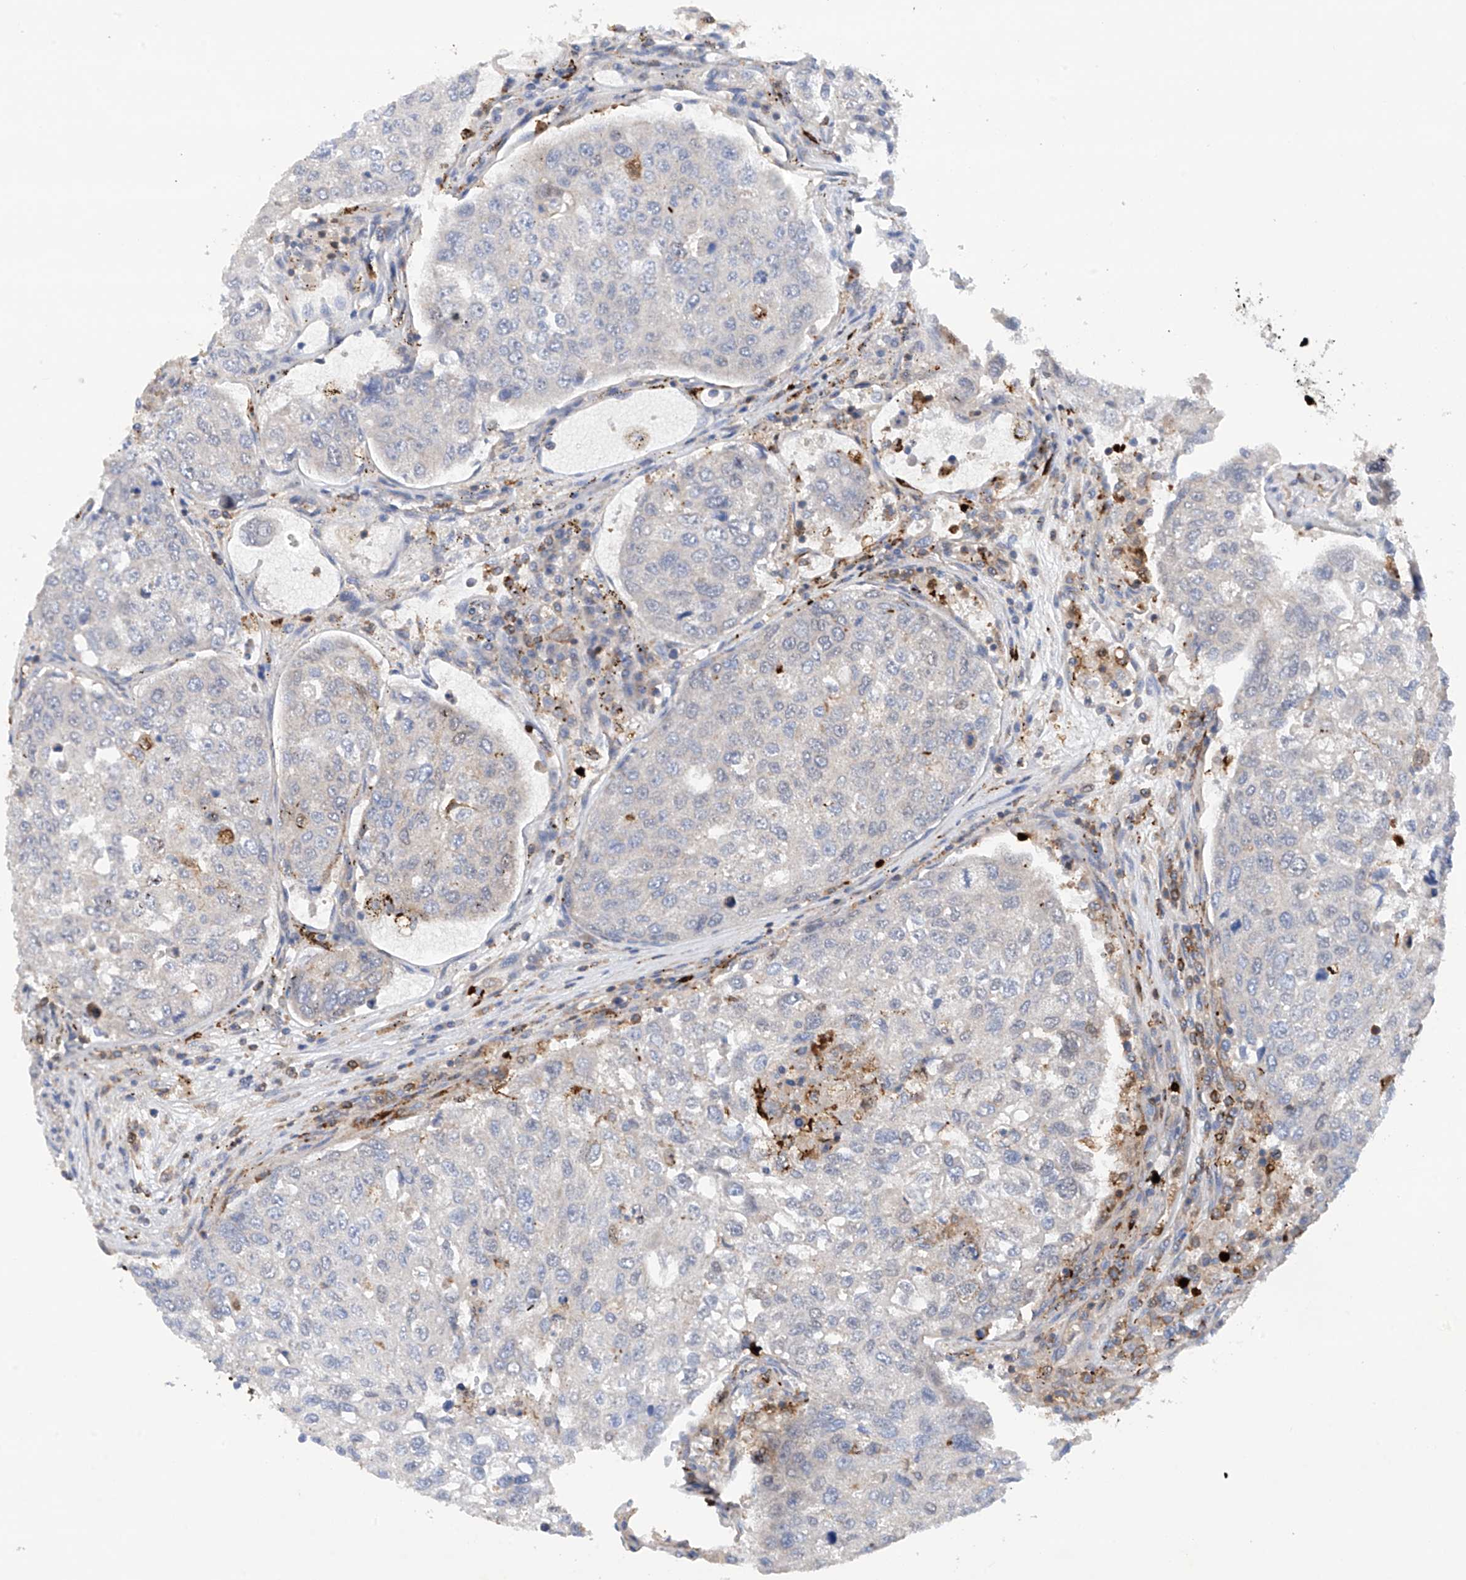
{"staining": {"intensity": "negative", "quantity": "none", "location": "none"}, "tissue": "urothelial cancer", "cell_type": "Tumor cells", "image_type": "cancer", "snomed": [{"axis": "morphology", "description": "Urothelial carcinoma, High grade"}, {"axis": "topography", "description": "Lymph node"}, {"axis": "topography", "description": "Urinary bladder"}], "caption": "DAB immunohistochemical staining of human high-grade urothelial carcinoma demonstrates no significant positivity in tumor cells. (Brightfield microscopy of DAB IHC at high magnification).", "gene": "PHACTR2", "patient": {"sex": "male", "age": 51}}